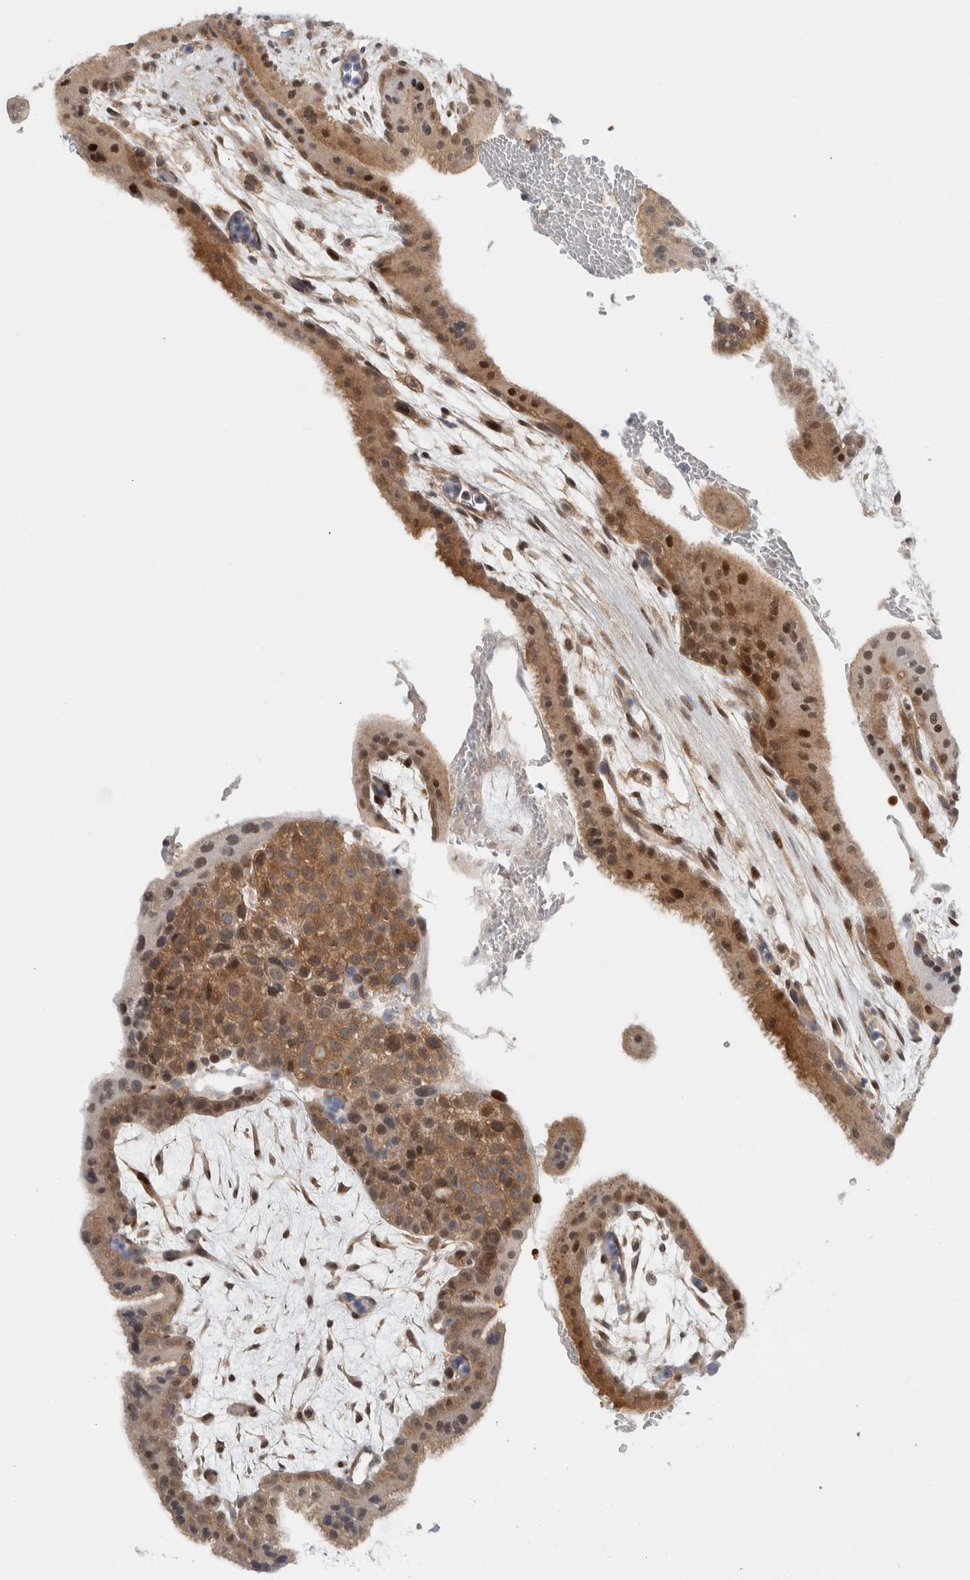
{"staining": {"intensity": "moderate", "quantity": ">75%", "location": "cytoplasmic/membranous,nuclear"}, "tissue": "placenta", "cell_type": "Decidual cells", "image_type": "normal", "snomed": [{"axis": "morphology", "description": "Normal tissue, NOS"}, {"axis": "topography", "description": "Placenta"}], "caption": "Unremarkable placenta displays moderate cytoplasmic/membranous,nuclear staining in approximately >75% of decidual cells (brown staining indicates protein expression, while blue staining denotes nuclei)..", "gene": "NCR3LG1", "patient": {"sex": "female", "age": 35}}